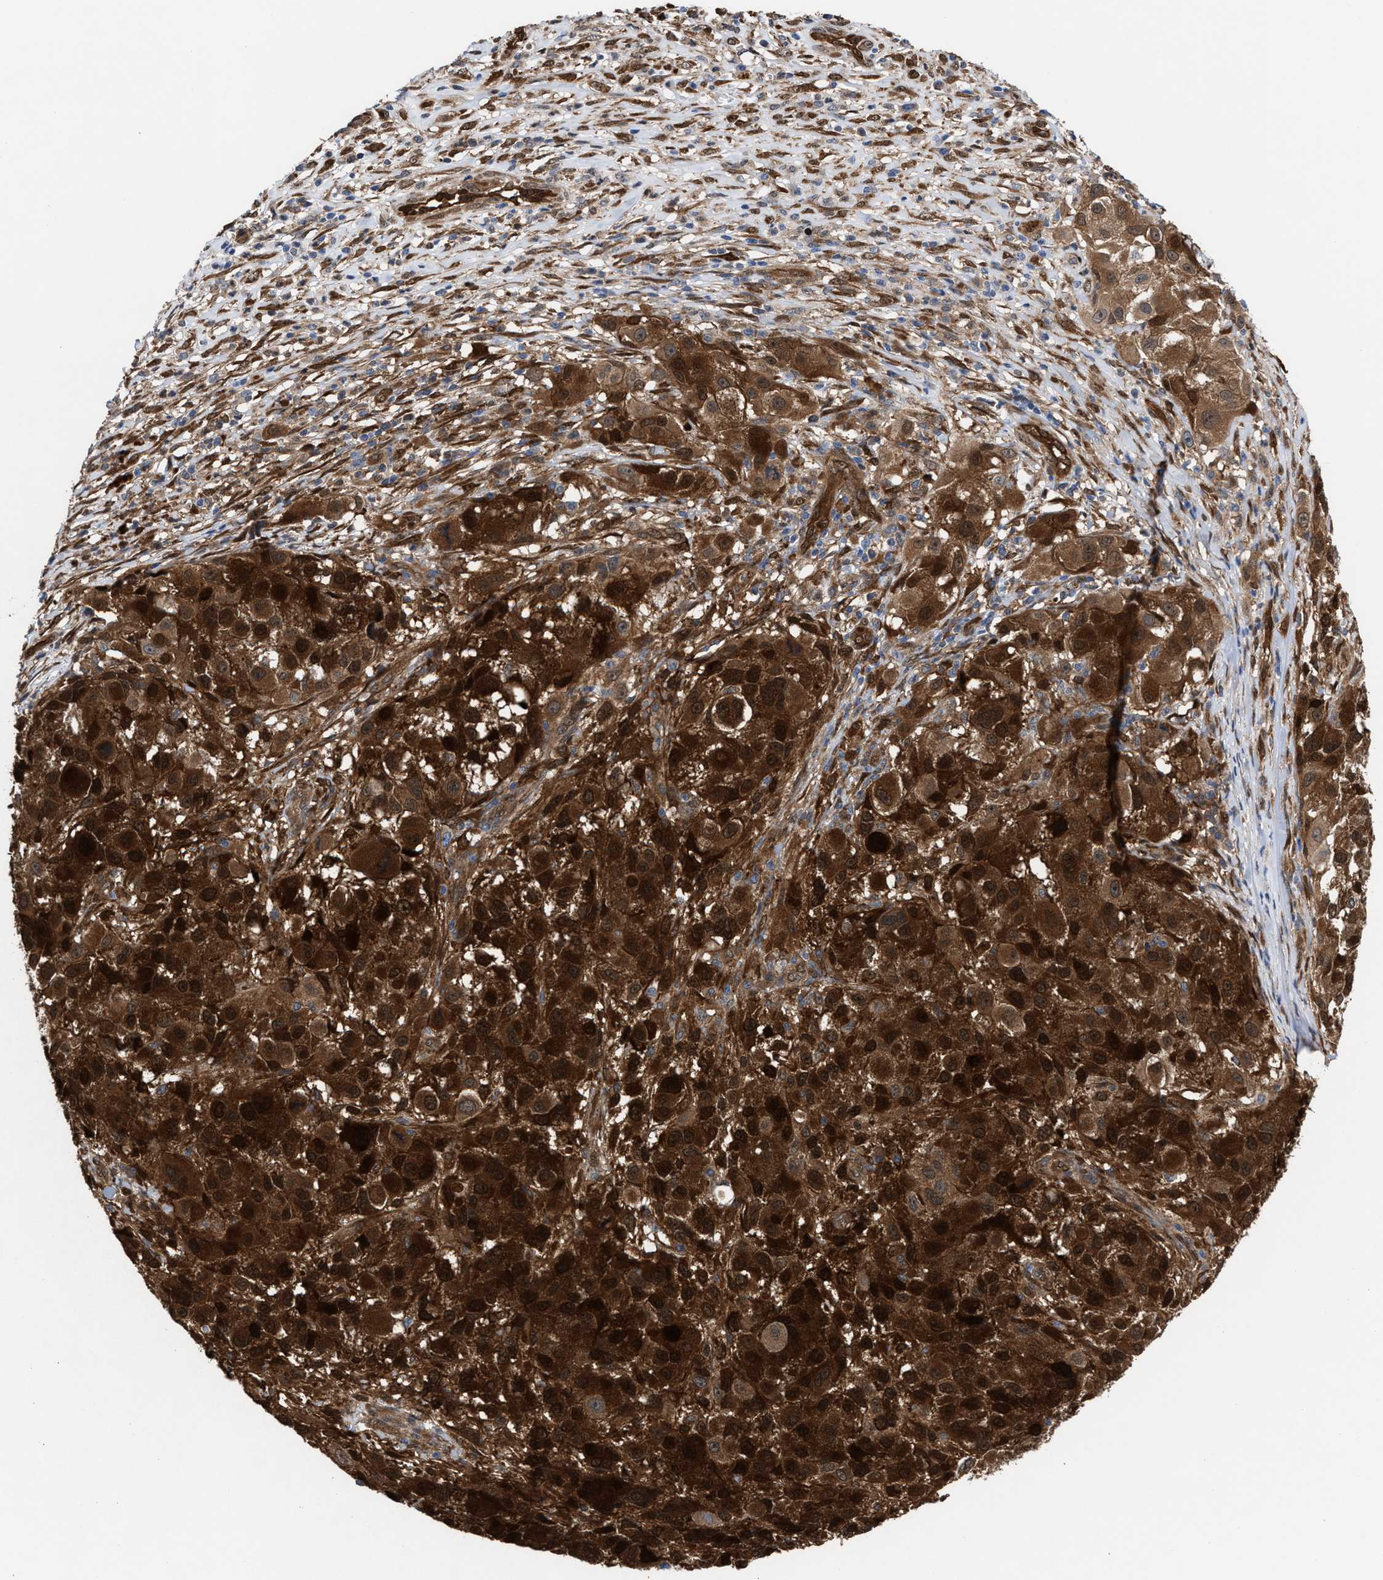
{"staining": {"intensity": "moderate", "quantity": ">75%", "location": "cytoplasmic/membranous"}, "tissue": "melanoma", "cell_type": "Tumor cells", "image_type": "cancer", "snomed": [{"axis": "morphology", "description": "Necrosis, NOS"}, {"axis": "morphology", "description": "Malignant melanoma, NOS"}, {"axis": "topography", "description": "Skin"}], "caption": "Protein expression analysis of human melanoma reveals moderate cytoplasmic/membranous positivity in approximately >75% of tumor cells.", "gene": "TP53I3", "patient": {"sex": "female", "age": 87}}